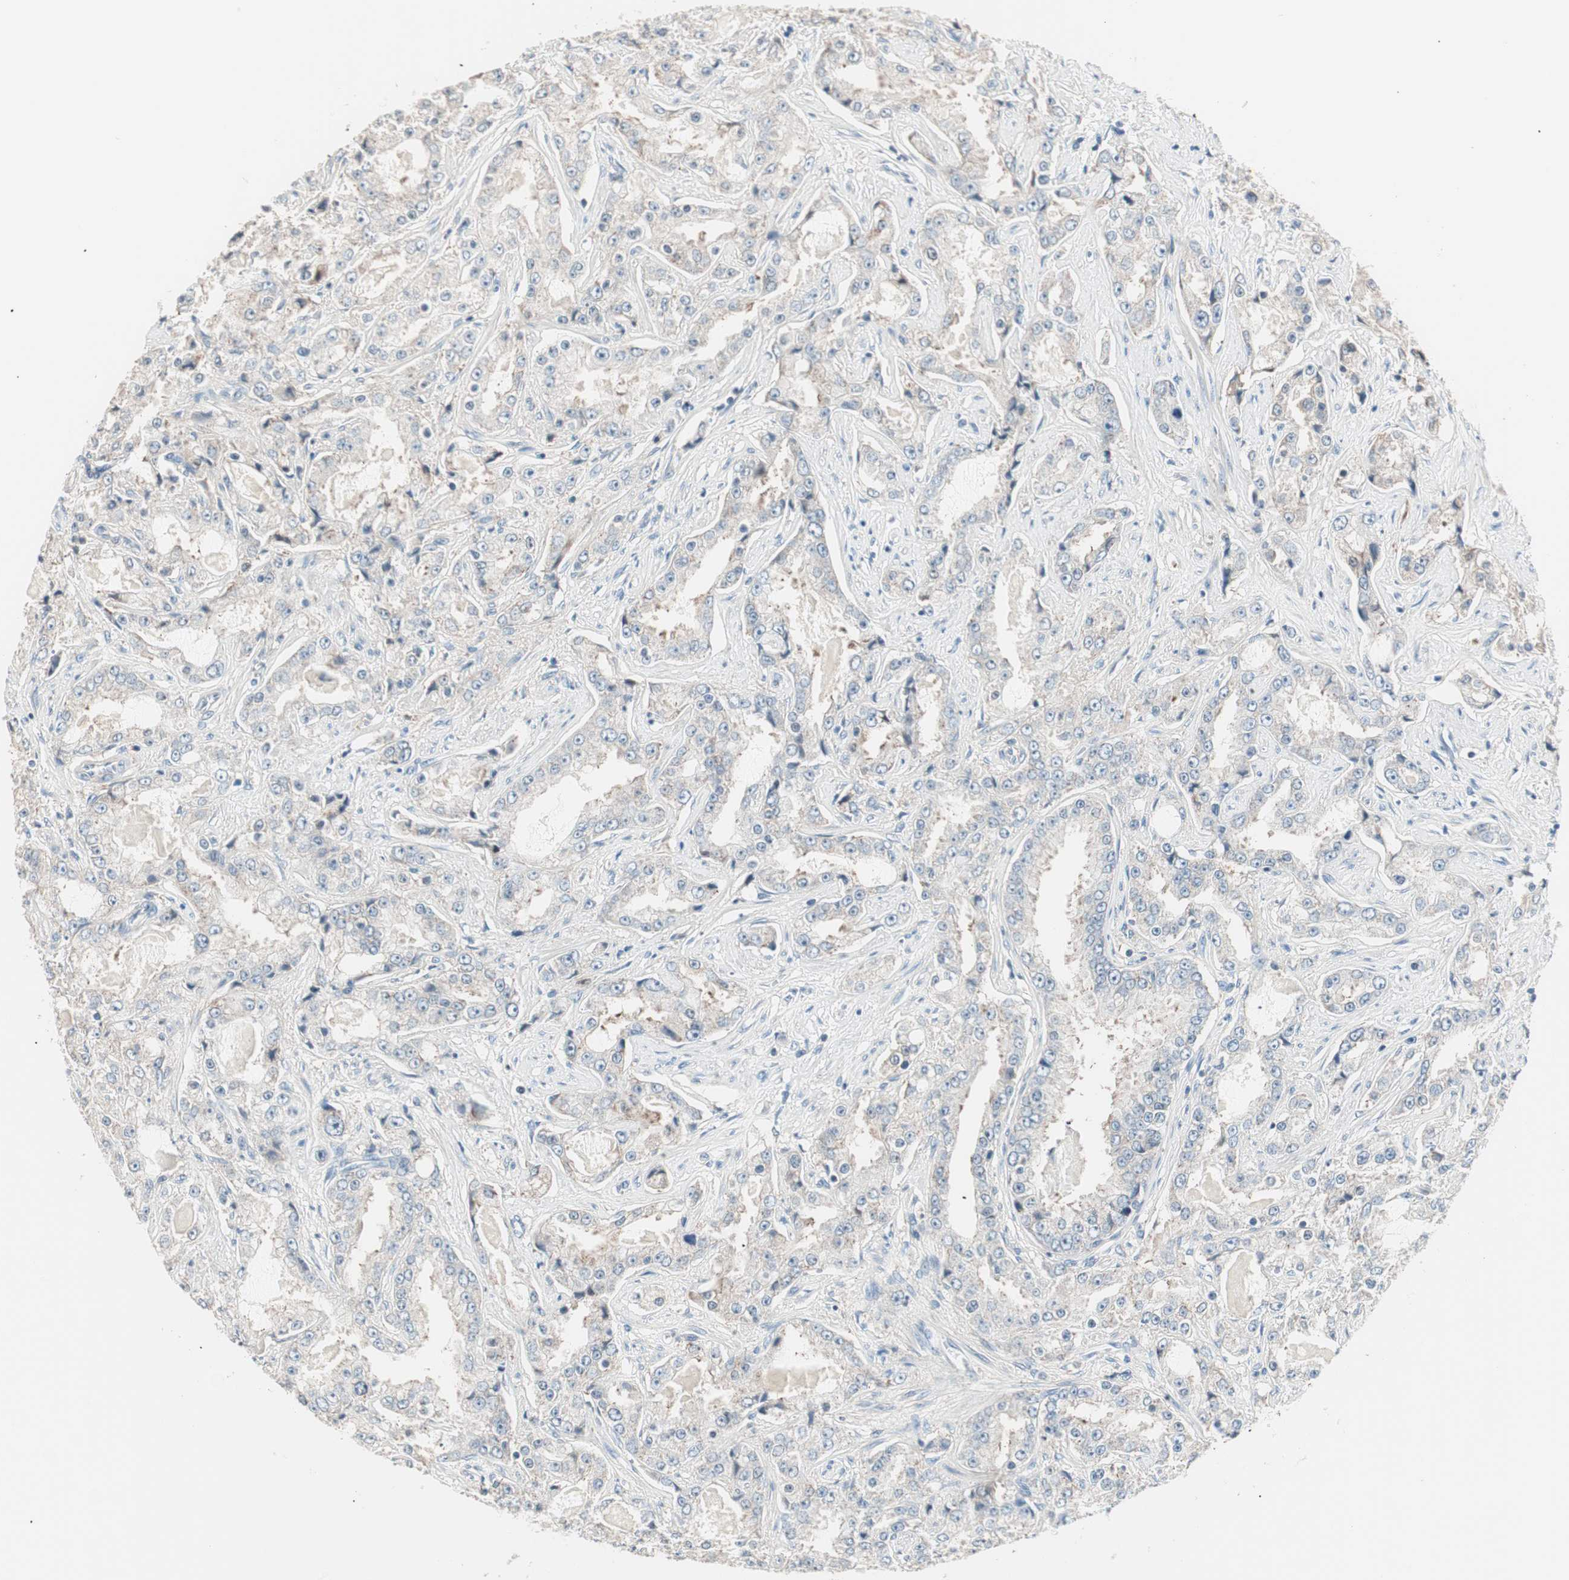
{"staining": {"intensity": "weak", "quantity": "<25%", "location": "cytoplasmic/membranous"}, "tissue": "prostate cancer", "cell_type": "Tumor cells", "image_type": "cancer", "snomed": [{"axis": "morphology", "description": "Adenocarcinoma, High grade"}, {"axis": "topography", "description": "Prostate"}], "caption": "Human prostate cancer stained for a protein using IHC shows no positivity in tumor cells.", "gene": "RAD54B", "patient": {"sex": "male", "age": 73}}